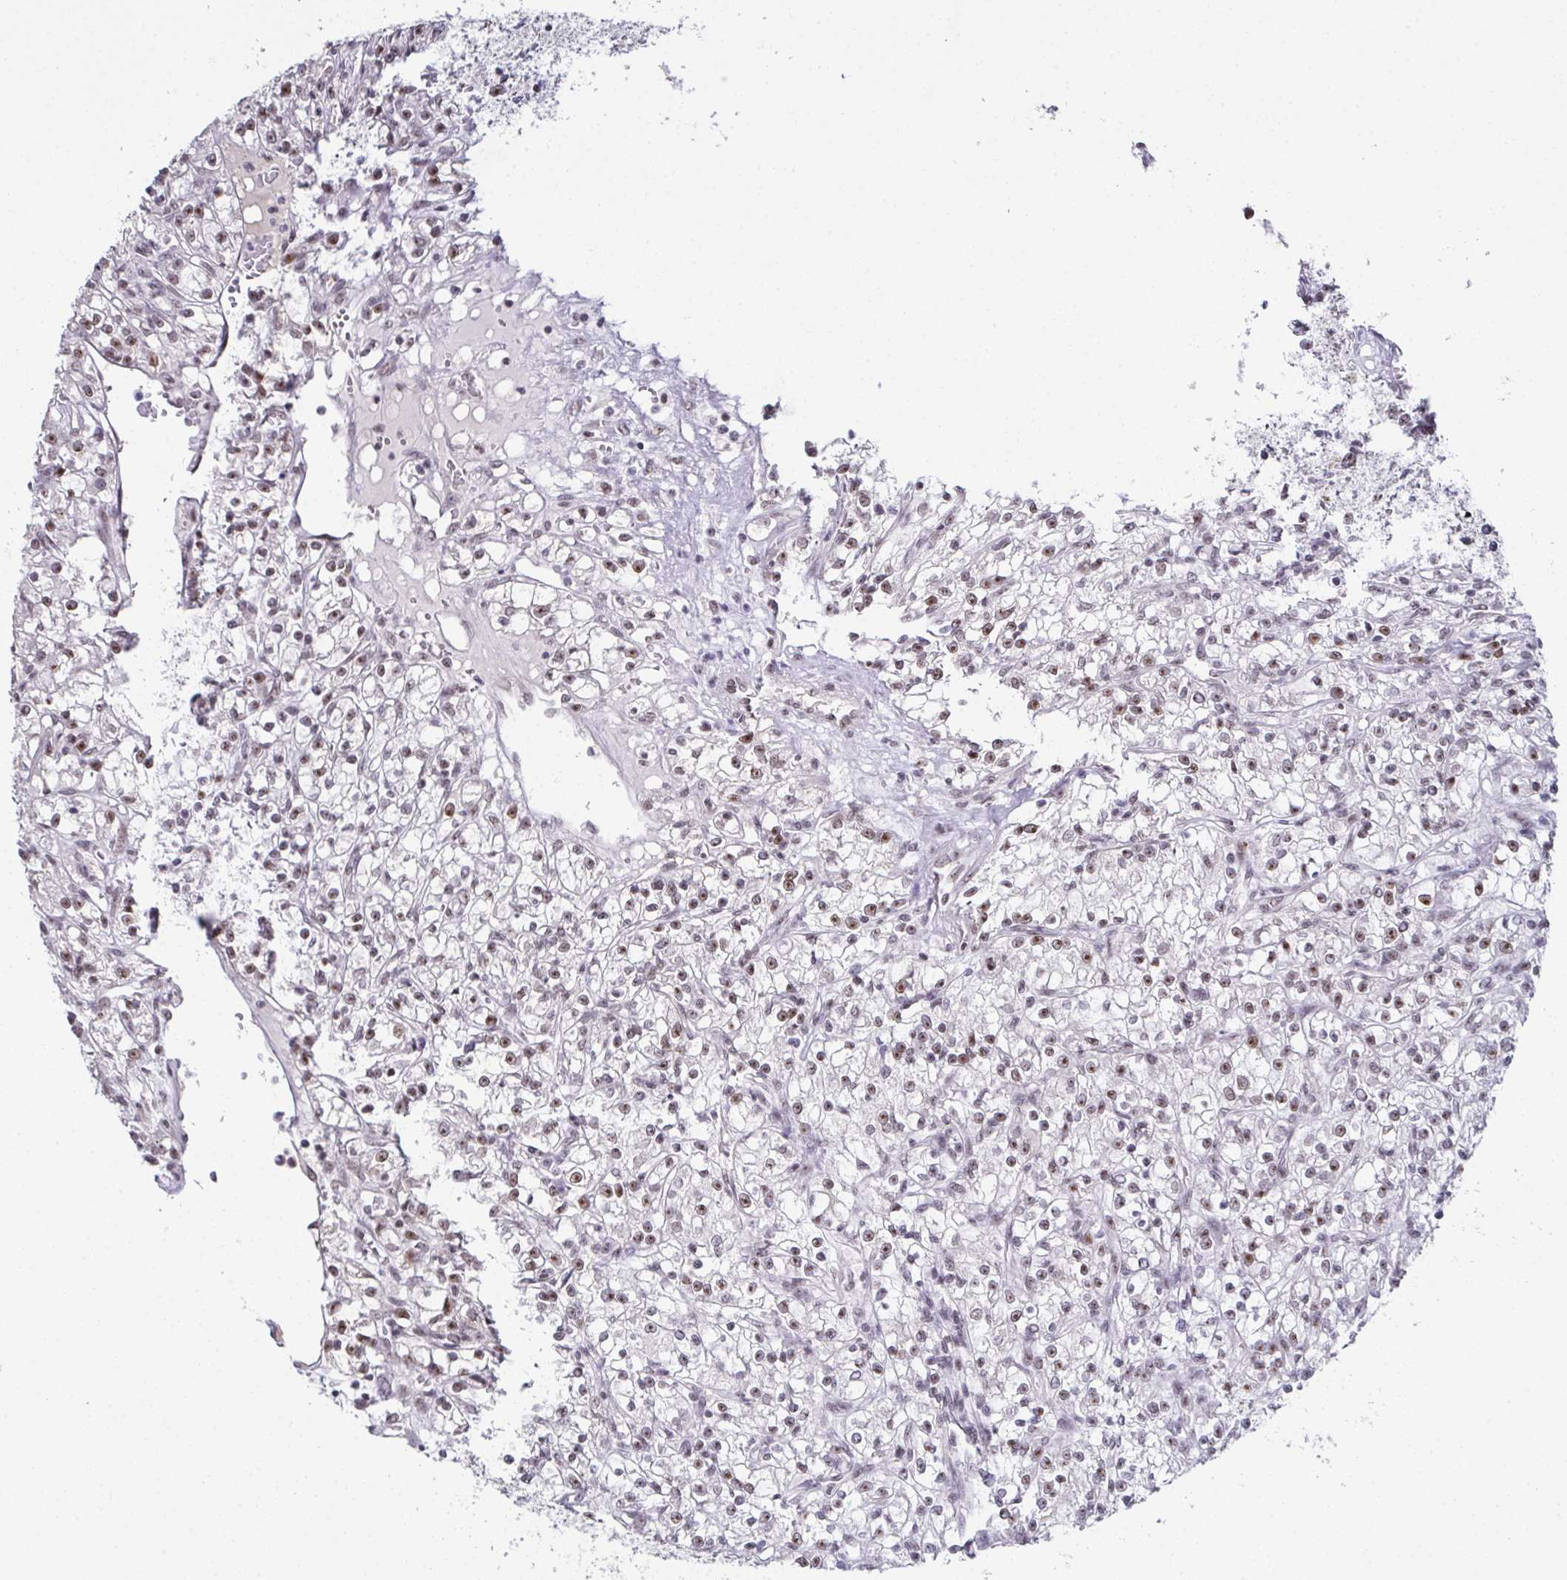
{"staining": {"intensity": "moderate", "quantity": ">75%", "location": "nuclear"}, "tissue": "renal cancer", "cell_type": "Tumor cells", "image_type": "cancer", "snomed": [{"axis": "morphology", "description": "Adenocarcinoma, NOS"}, {"axis": "topography", "description": "Kidney"}], "caption": "An image showing moderate nuclear expression in about >75% of tumor cells in adenocarcinoma (renal), as visualized by brown immunohistochemical staining.", "gene": "ZNF800", "patient": {"sex": "female", "age": 59}}